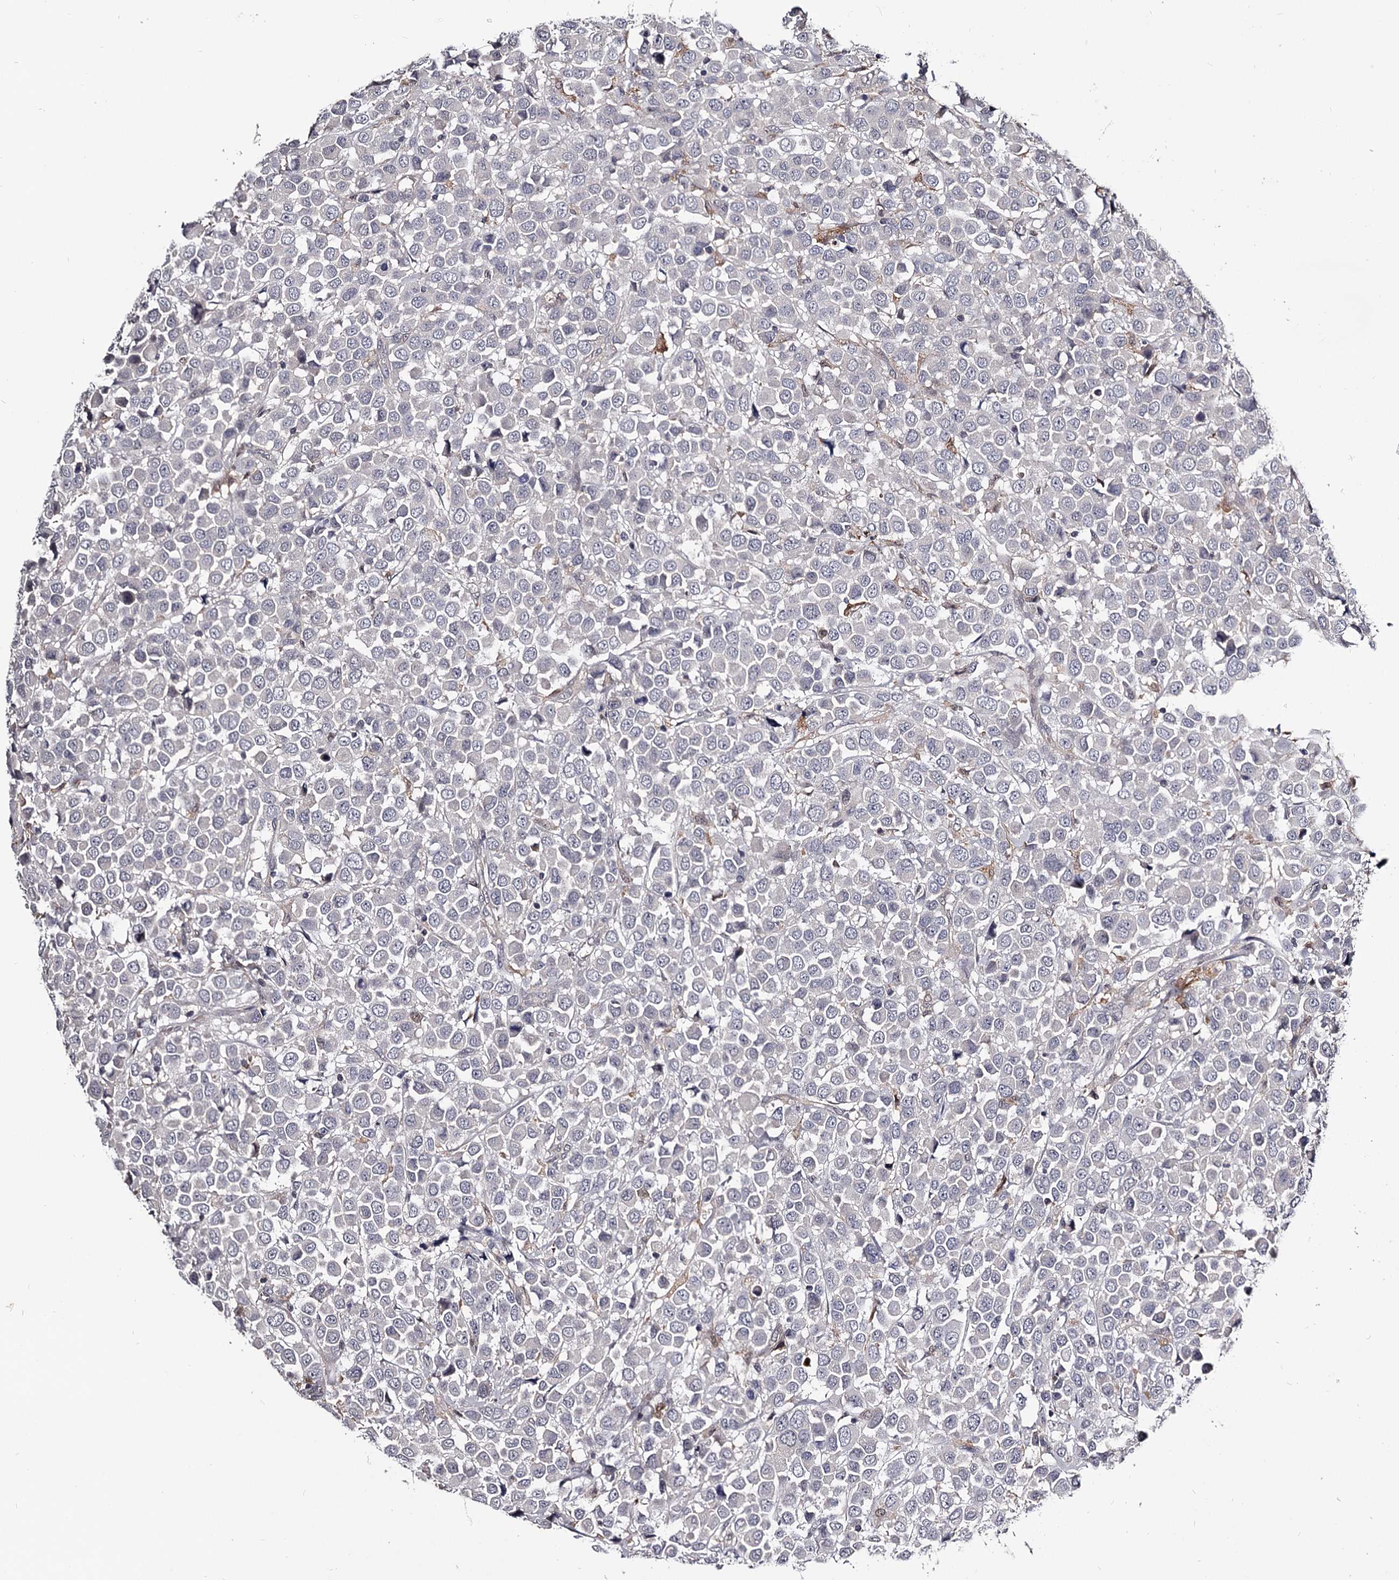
{"staining": {"intensity": "negative", "quantity": "none", "location": "none"}, "tissue": "breast cancer", "cell_type": "Tumor cells", "image_type": "cancer", "snomed": [{"axis": "morphology", "description": "Duct carcinoma"}, {"axis": "topography", "description": "Breast"}], "caption": "Tumor cells are negative for protein expression in human breast cancer.", "gene": "GSTO1", "patient": {"sex": "female", "age": 61}}